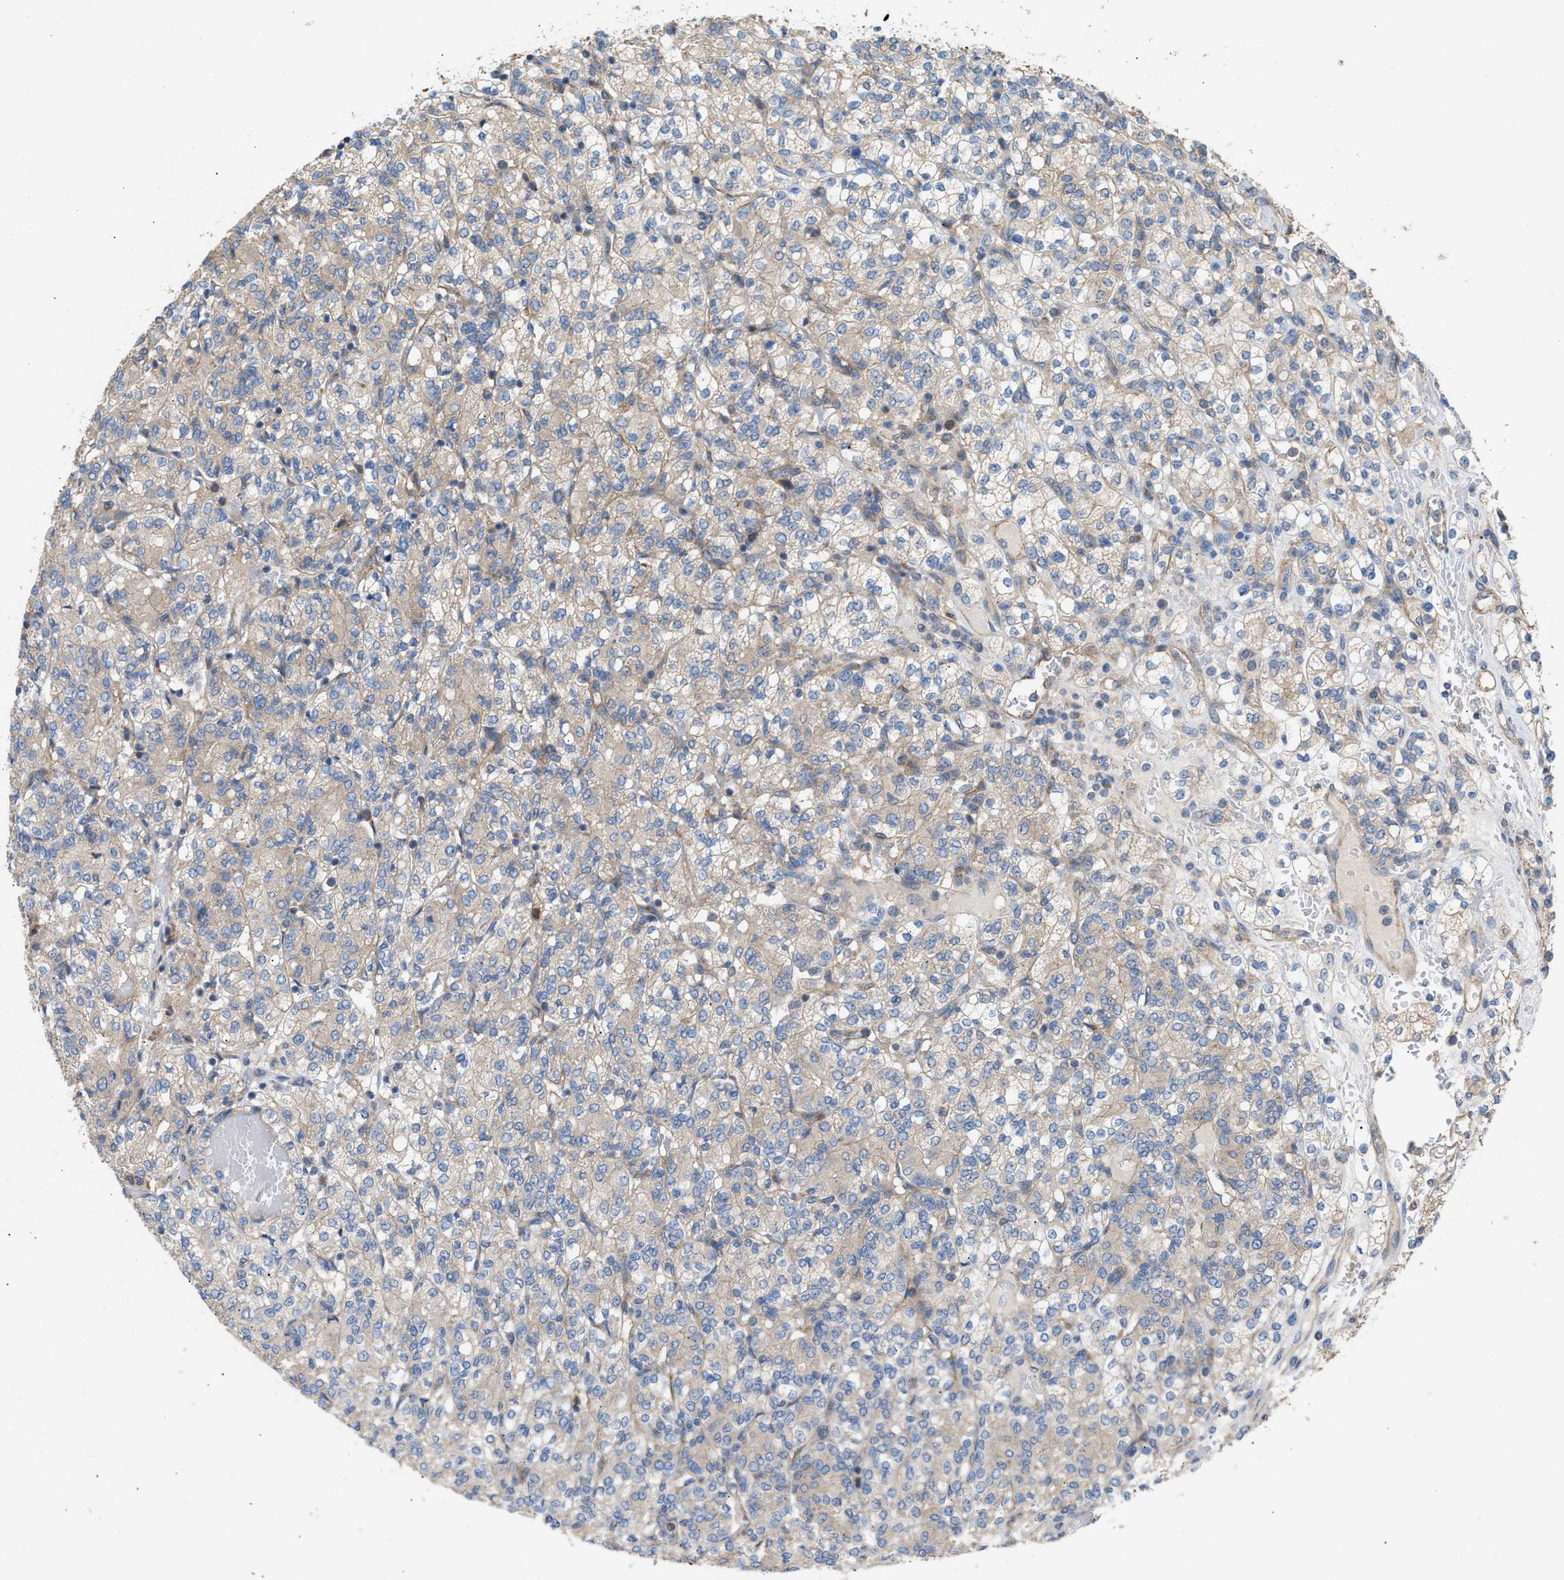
{"staining": {"intensity": "weak", "quantity": "<25%", "location": "cytoplasmic/membranous"}, "tissue": "renal cancer", "cell_type": "Tumor cells", "image_type": "cancer", "snomed": [{"axis": "morphology", "description": "Adenocarcinoma, NOS"}, {"axis": "topography", "description": "Kidney"}], "caption": "Immunohistochemistry of human adenocarcinoma (renal) demonstrates no positivity in tumor cells.", "gene": "OXSM", "patient": {"sex": "male", "age": 77}}